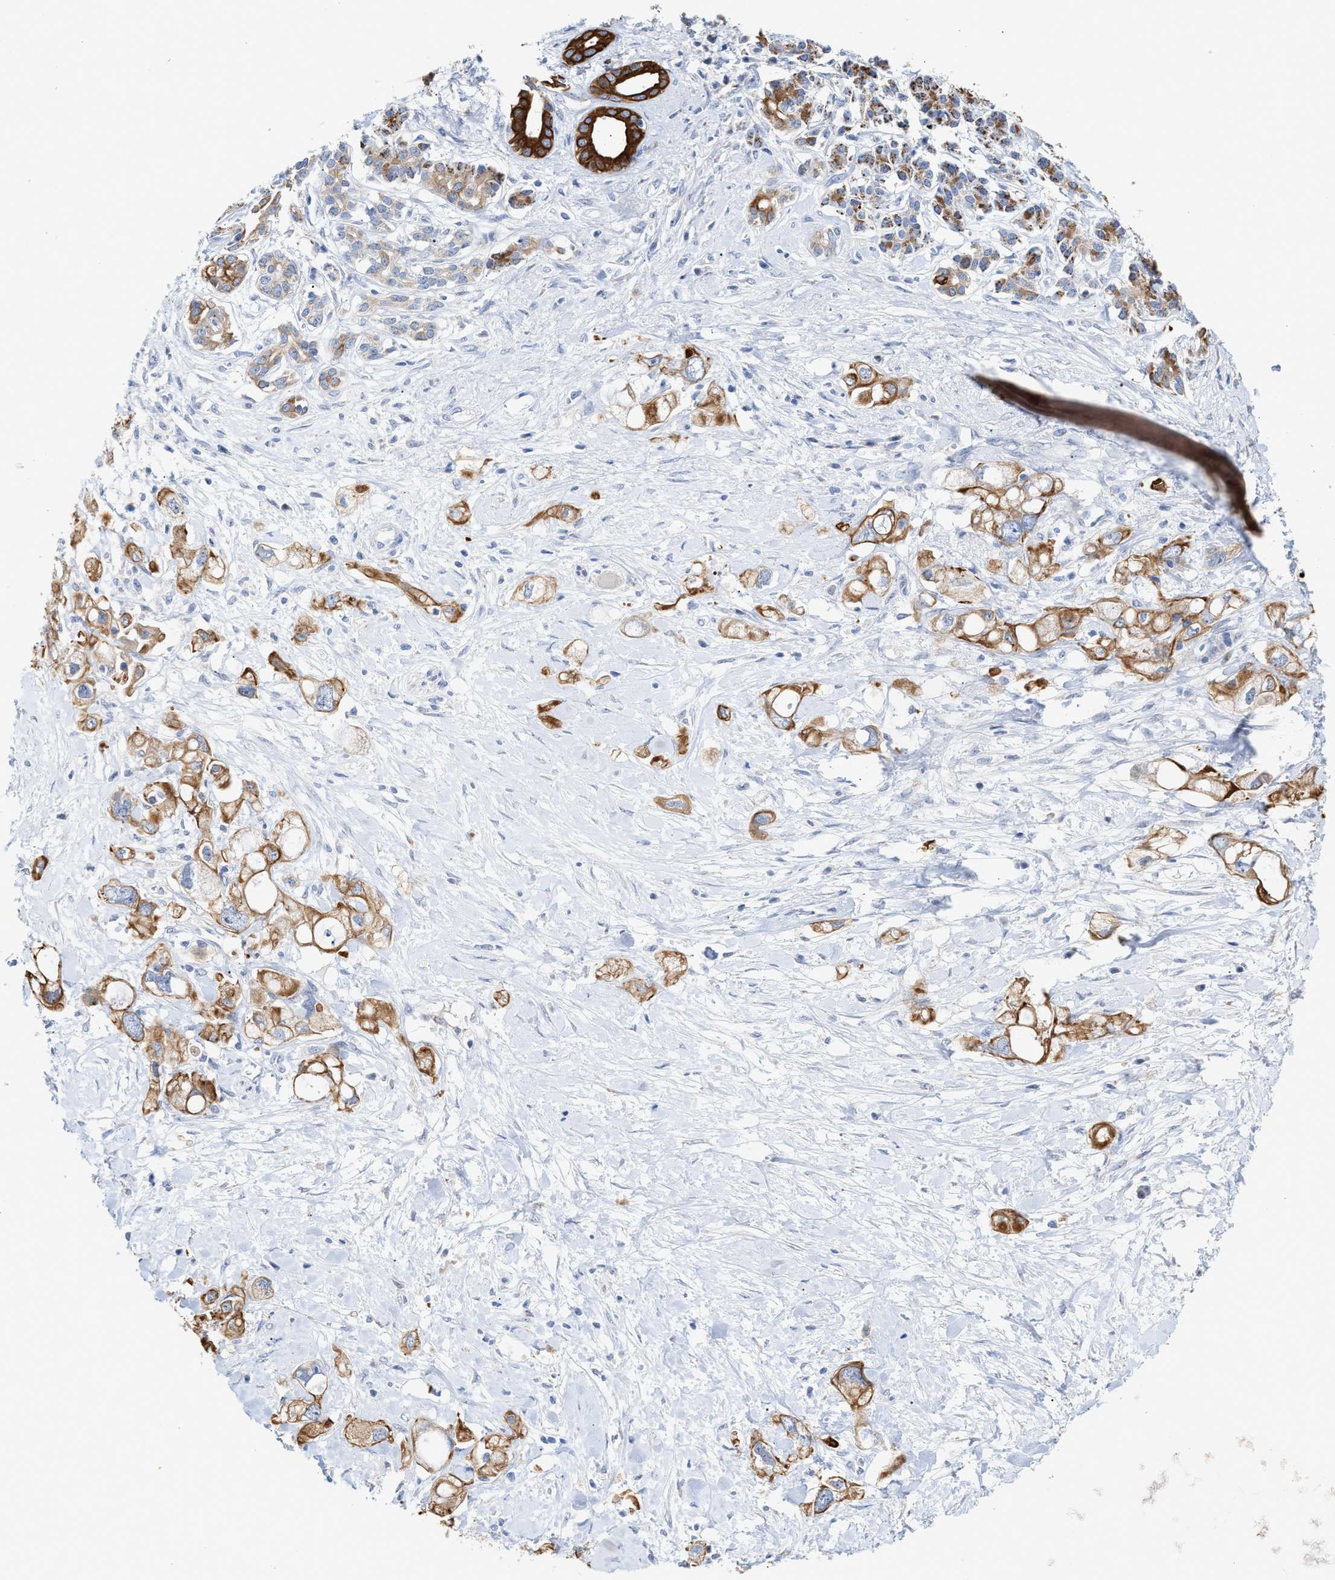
{"staining": {"intensity": "moderate", "quantity": ">75%", "location": "cytoplasmic/membranous"}, "tissue": "pancreatic cancer", "cell_type": "Tumor cells", "image_type": "cancer", "snomed": [{"axis": "morphology", "description": "Adenocarcinoma, NOS"}, {"axis": "topography", "description": "Pancreas"}], "caption": "Human adenocarcinoma (pancreatic) stained with a brown dye displays moderate cytoplasmic/membranous positive staining in approximately >75% of tumor cells.", "gene": "JAG1", "patient": {"sex": "female", "age": 56}}